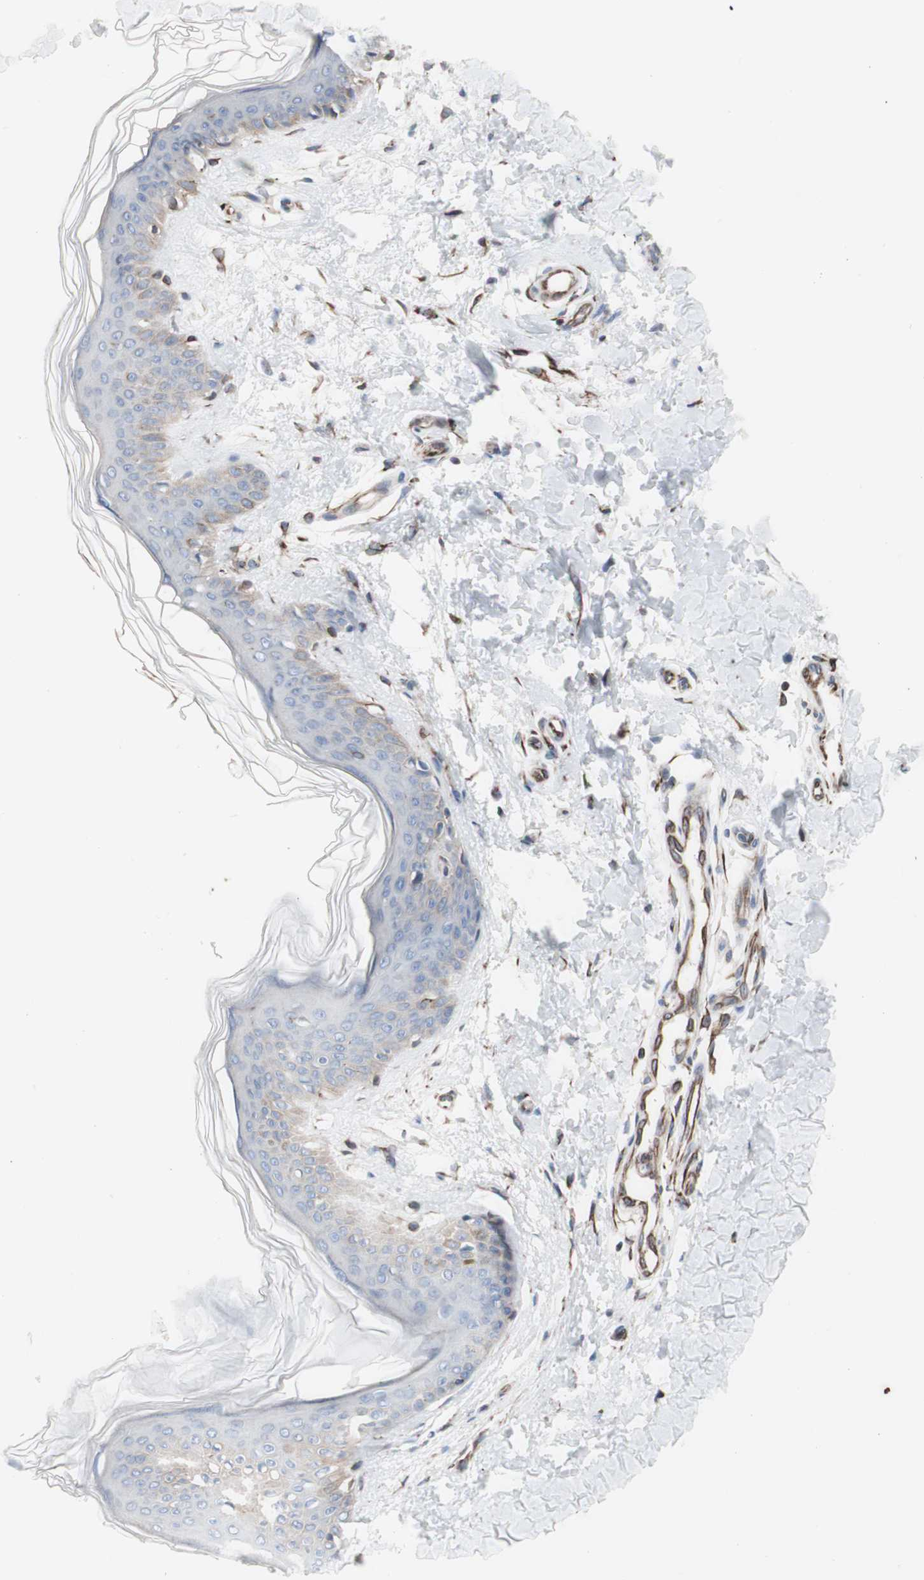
{"staining": {"intensity": "strong", "quantity": ">75%", "location": "cytoplasmic/membranous"}, "tissue": "skin", "cell_type": "Fibroblasts", "image_type": "normal", "snomed": [{"axis": "morphology", "description": "Normal tissue, NOS"}, {"axis": "topography", "description": "Skin"}], "caption": "Fibroblasts demonstrate high levels of strong cytoplasmic/membranous expression in approximately >75% of cells in unremarkable human skin. The protein of interest is shown in brown color, while the nuclei are stained blue.", "gene": "AGPAT5", "patient": {"sex": "female", "age": 41}}